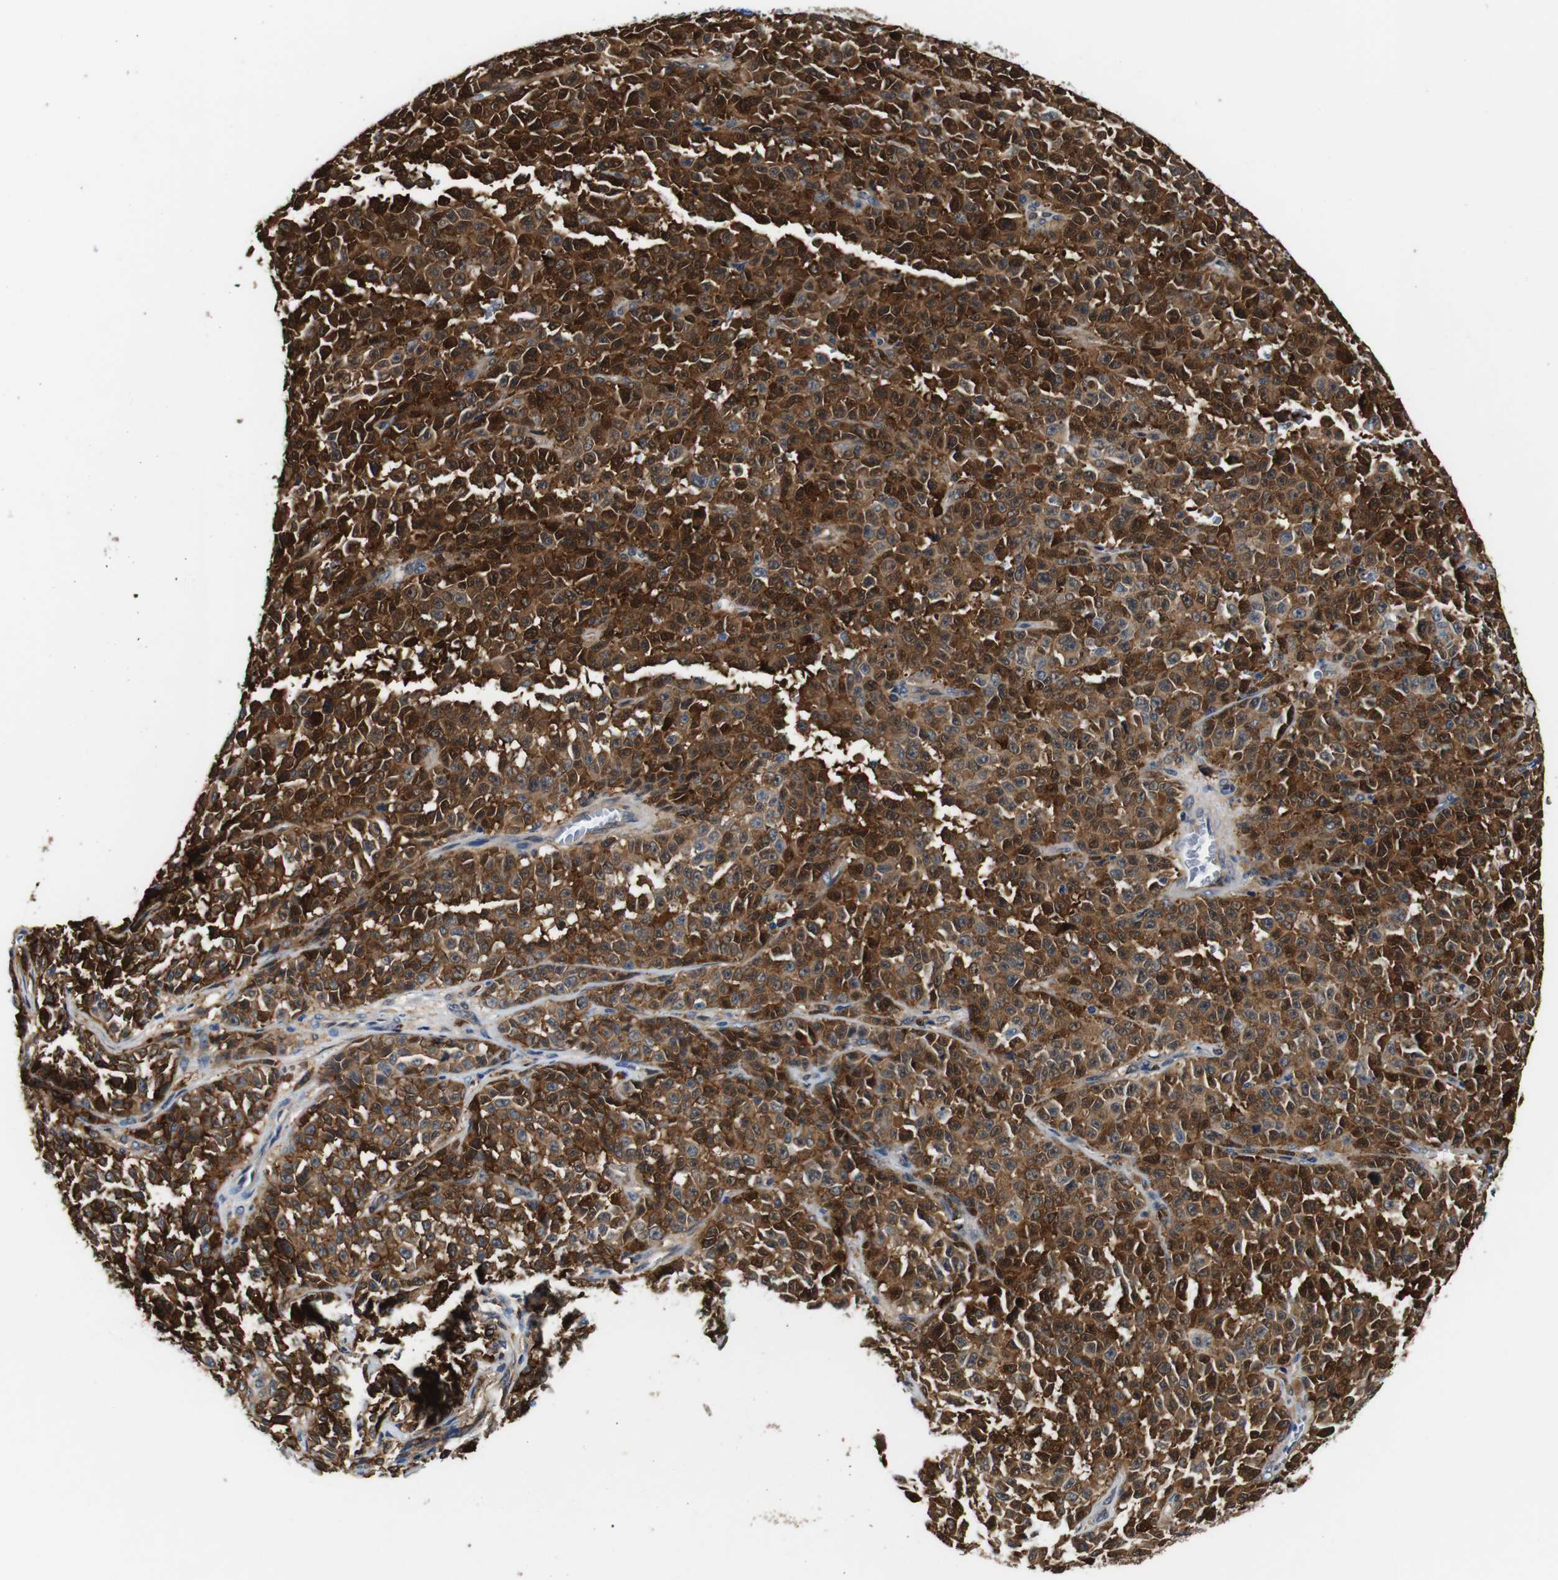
{"staining": {"intensity": "strong", "quantity": ">75%", "location": "cytoplasmic/membranous,nuclear"}, "tissue": "melanoma", "cell_type": "Tumor cells", "image_type": "cancer", "snomed": [{"axis": "morphology", "description": "Malignant melanoma, NOS"}, {"axis": "topography", "description": "Skin"}], "caption": "Tumor cells show high levels of strong cytoplasmic/membranous and nuclear staining in about >75% of cells in human malignant melanoma.", "gene": "ANXA1", "patient": {"sex": "female", "age": 82}}